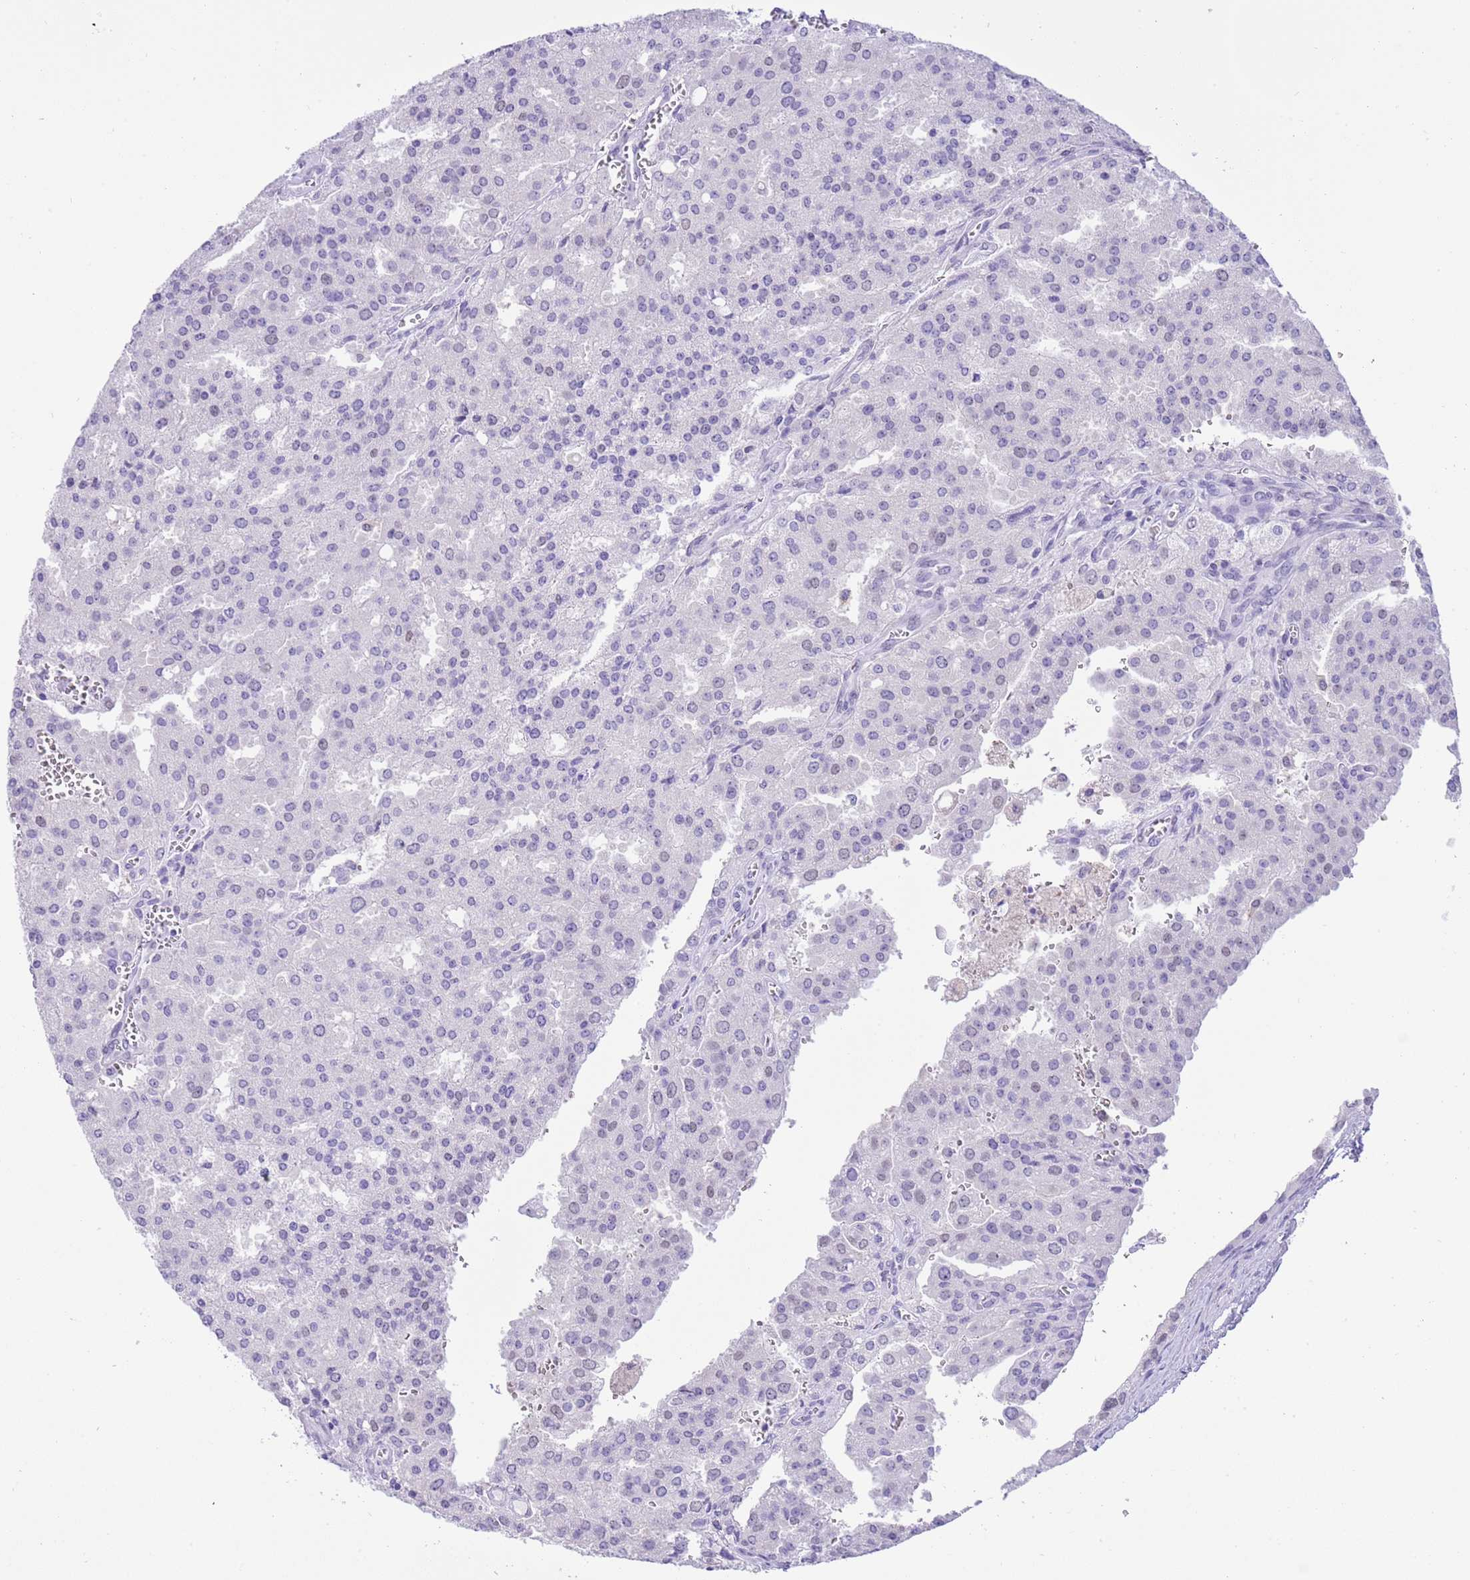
{"staining": {"intensity": "negative", "quantity": "none", "location": "none"}, "tissue": "prostate cancer", "cell_type": "Tumor cells", "image_type": "cancer", "snomed": [{"axis": "morphology", "description": "Adenocarcinoma, High grade"}, {"axis": "topography", "description": "Prostate"}], "caption": "This is an immunohistochemistry image of prostate adenocarcinoma (high-grade). There is no expression in tumor cells.", "gene": "PPP1R17", "patient": {"sex": "male", "age": 68}}